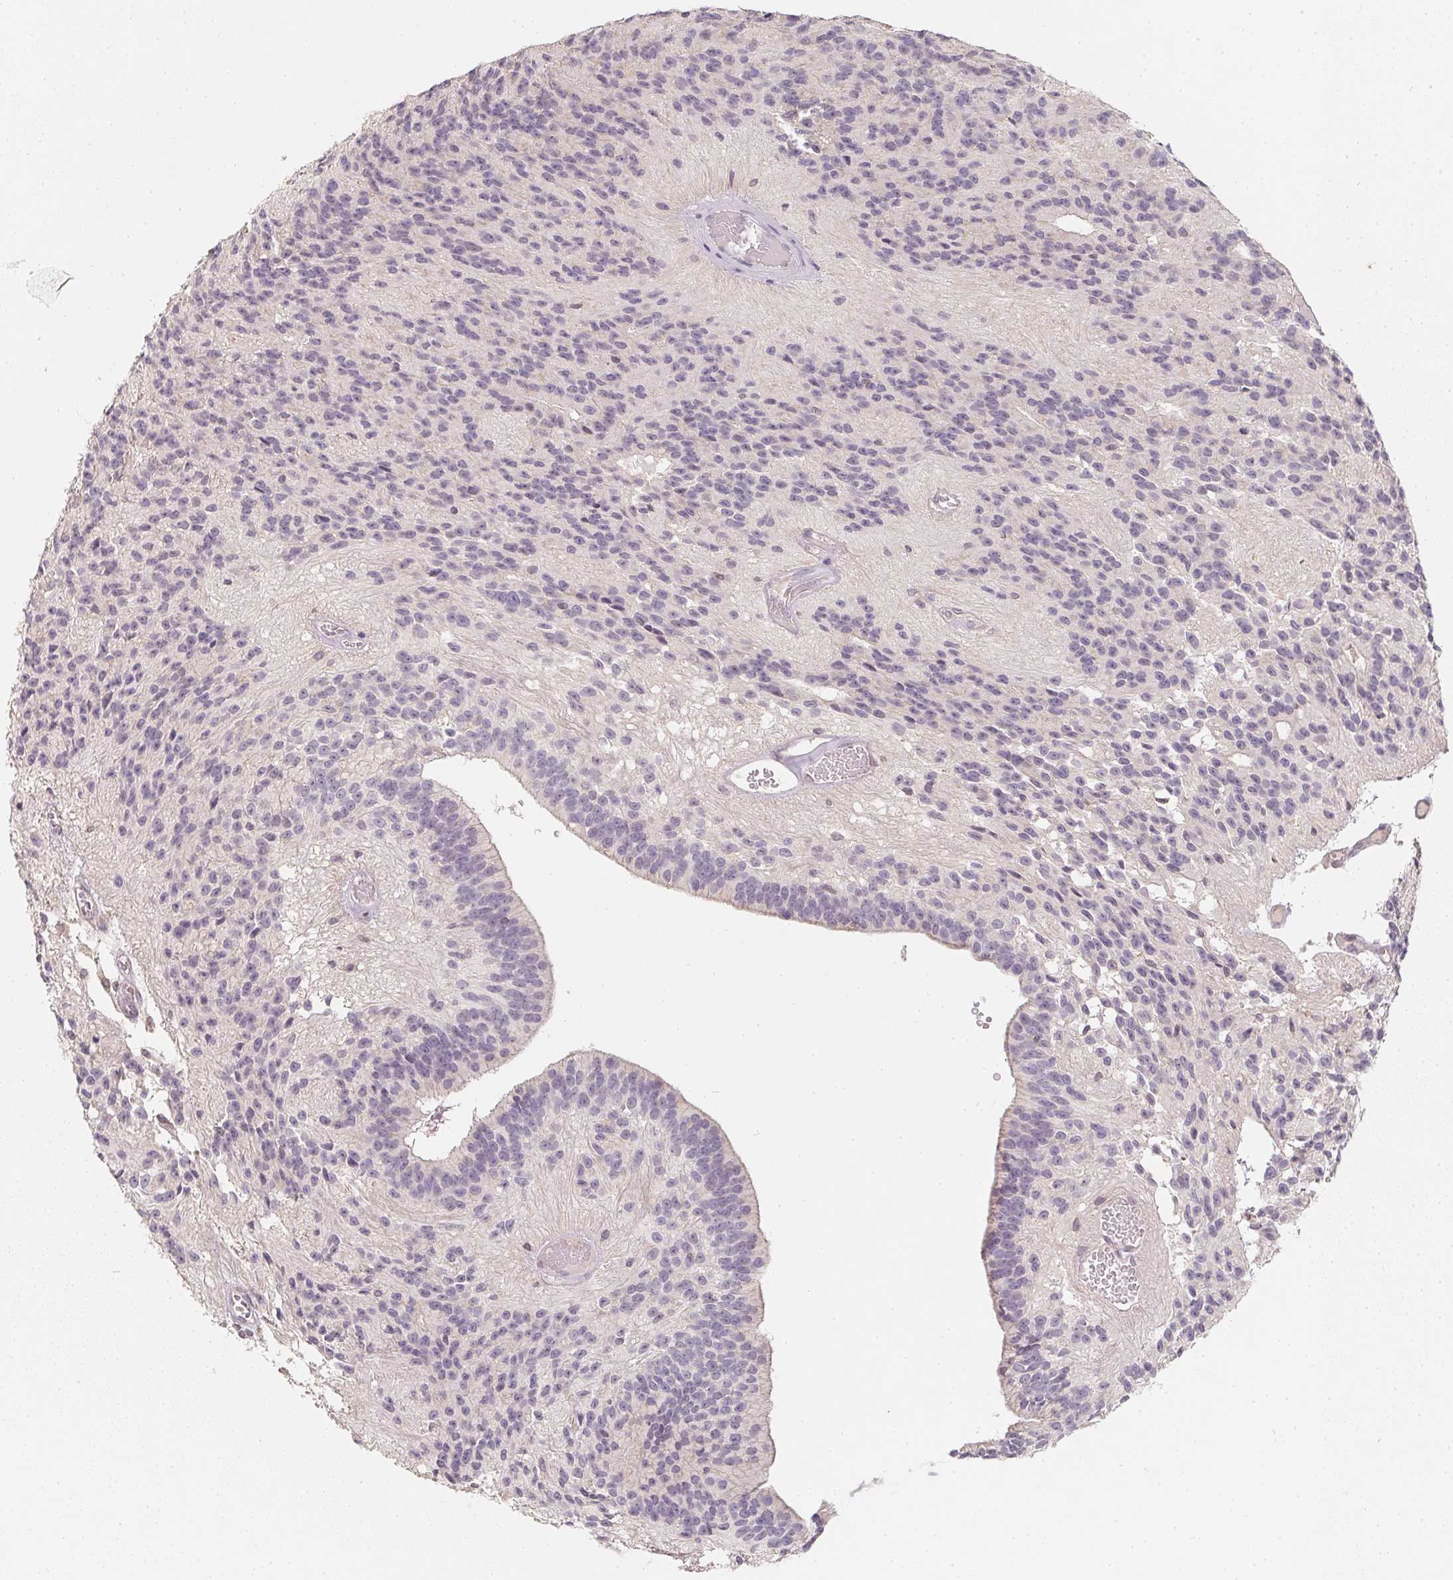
{"staining": {"intensity": "negative", "quantity": "none", "location": "none"}, "tissue": "glioma", "cell_type": "Tumor cells", "image_type": "cancer", "snomed": [{"axis": "morphology", "description": "Glioma, malignant, Low grade"}, {"axis": "topography", "description": "Brain"}], "caption": "Protein analysis of glioma exhibits no significant staining in tumor cells.", "gene": "SOAT1", "patient": {"sex": "male", "age": 31}}